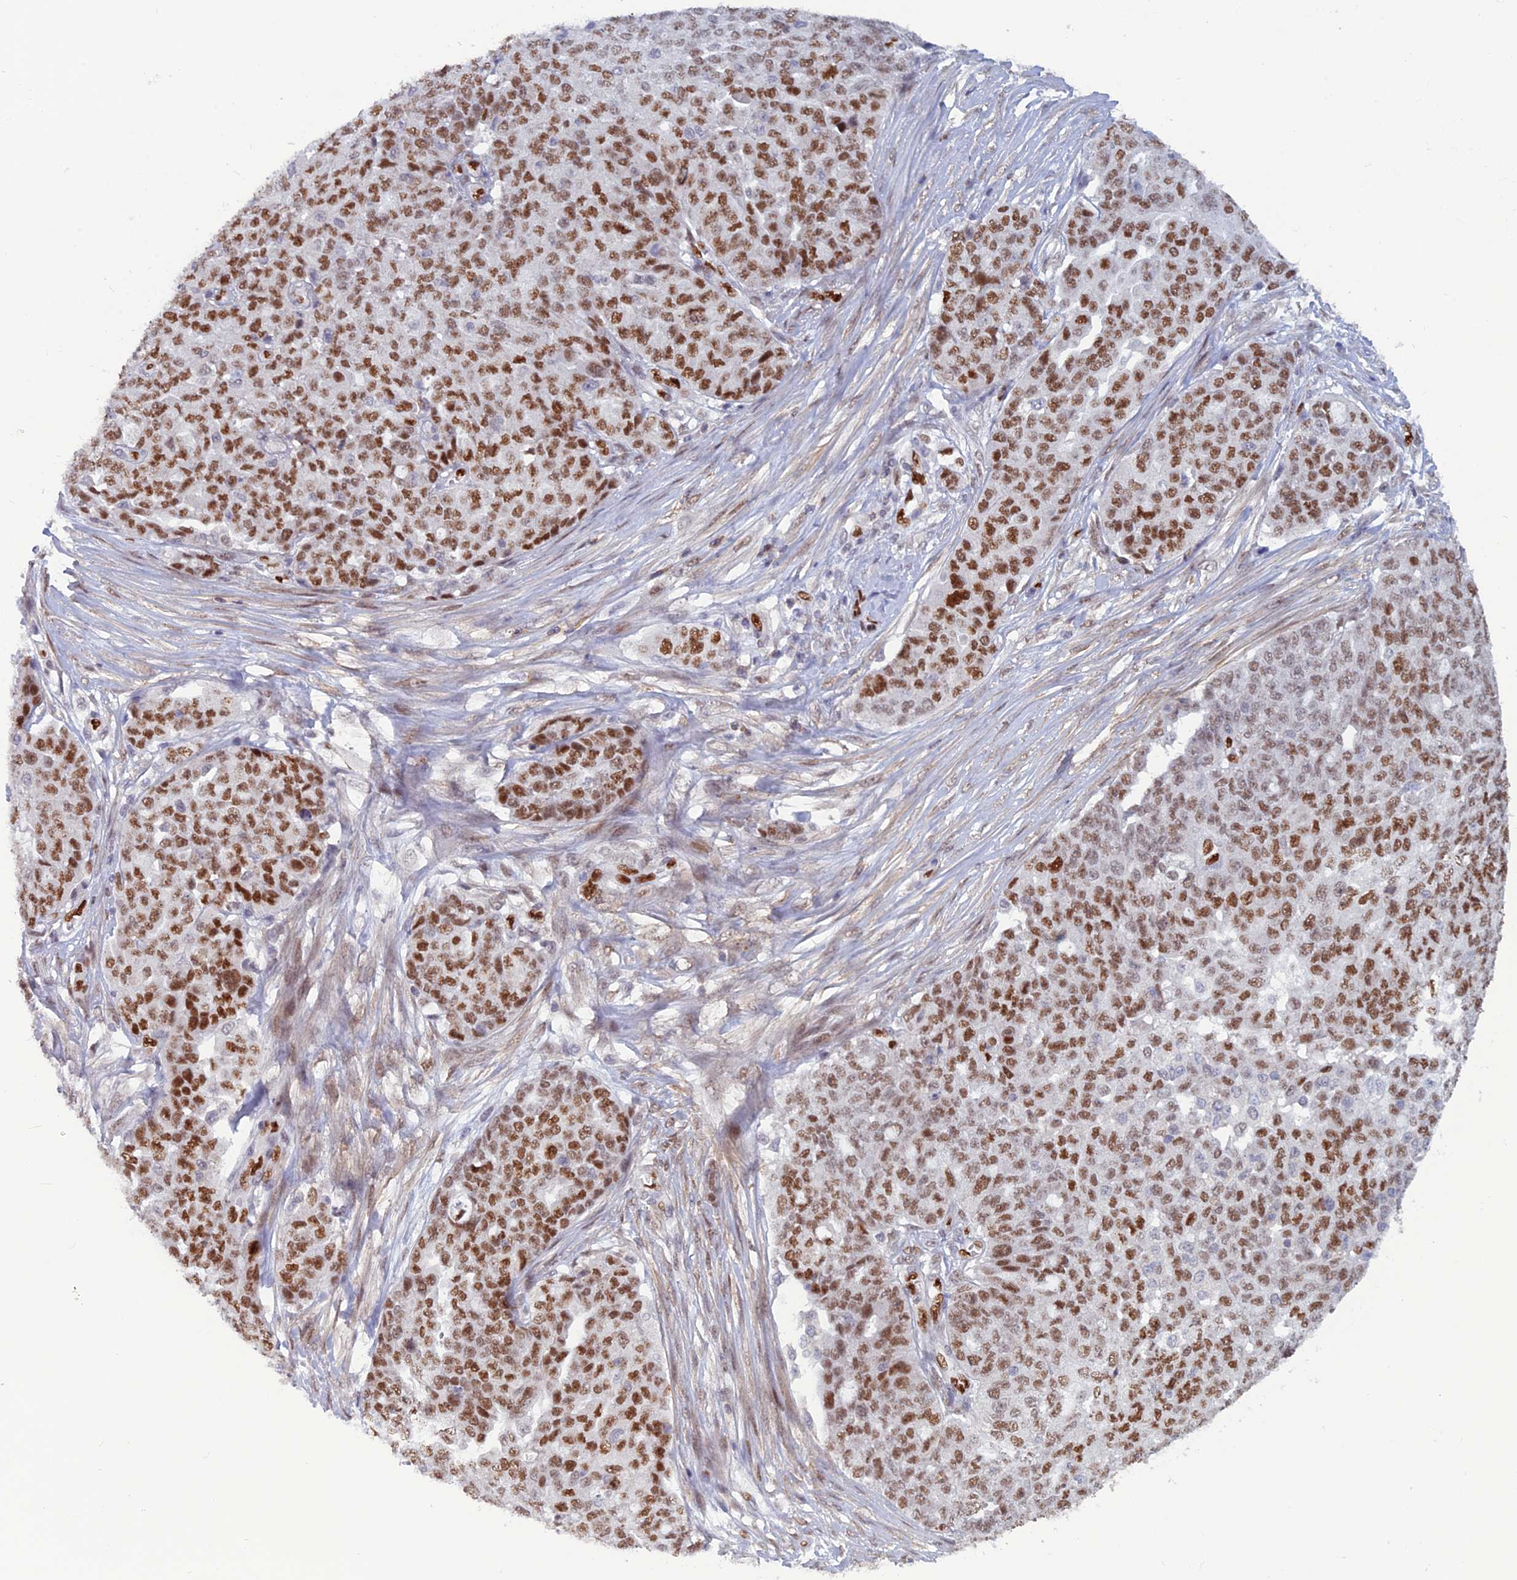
{"staining": {"intensity": "moderate", "quantity": ">75%", "location": "nuclear"}, "tissue": "ovarian cancer", "cell_type": "Tumor cells", "image_type": "cancer", "snomed": [{"axis": "morphology", "description": "Cystadenocarcinoma, serous, NOS"}, {"axis": "topography", "description": "Soft tissue"}, {"axis": "topography", "description": "Ovary"}], "caption": "Immunohistochemical staining of human ovarian cancer demonstrates medium levels of moderate nuclear protein positivity in approximately >75% of tumor cells. (DAB (3,3'-diaminobenzidine) IHC, brown staining for protein, blue staining for nuclei).", "gene": "NOL4L", "patient": {"sex": "female", "age": 57}}